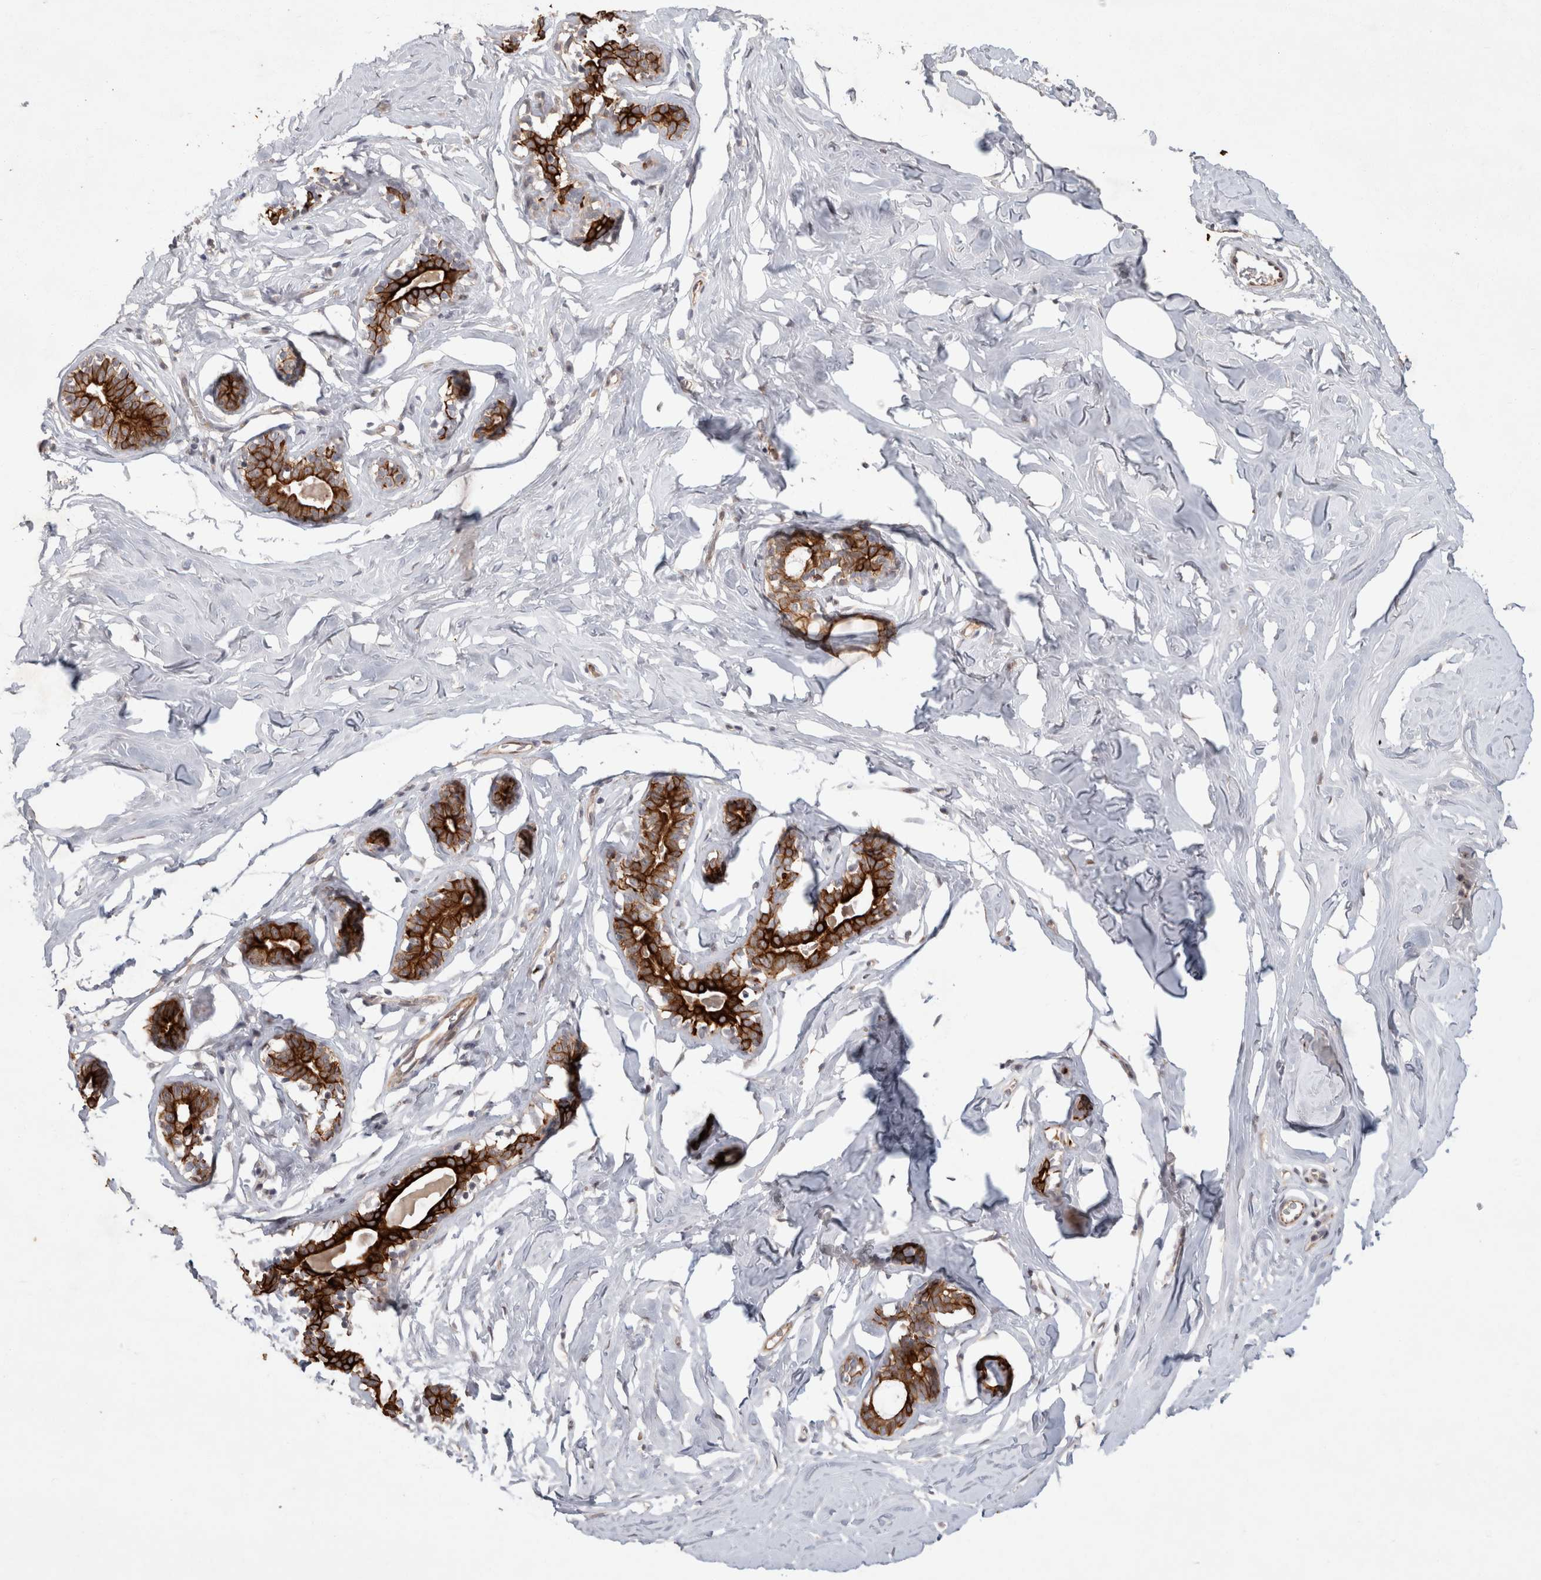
{"staining": {"intensity": "moderate", "quantity": ">75%", "location": "cytoplasmic/membranous"}, "tissue": "soft tissue", "cell_type": "Fibroblasts", "image_type": "normal", "snomed": [{"axis": "morphology", "description": "Normal tissue, NOS"}, {"axis": "morphology", "description": "Fibrosis, NOS"}, {"axis": "topography", "description": "Breast"}, {"axis": "topography", "description": "Adipose tissue"}], "caption": "Soft tissue stained with DAB (3,3'-diaminobenzidine) IHC shows medium levels of moderate cytoplasmic/membranous expression in about >75% of fibroblasts. (DAB = brown stain, brightfield microscopy at high magnification).", "gene": "CRISPLD1", "patient": {"sex": "female", "age": 39}}